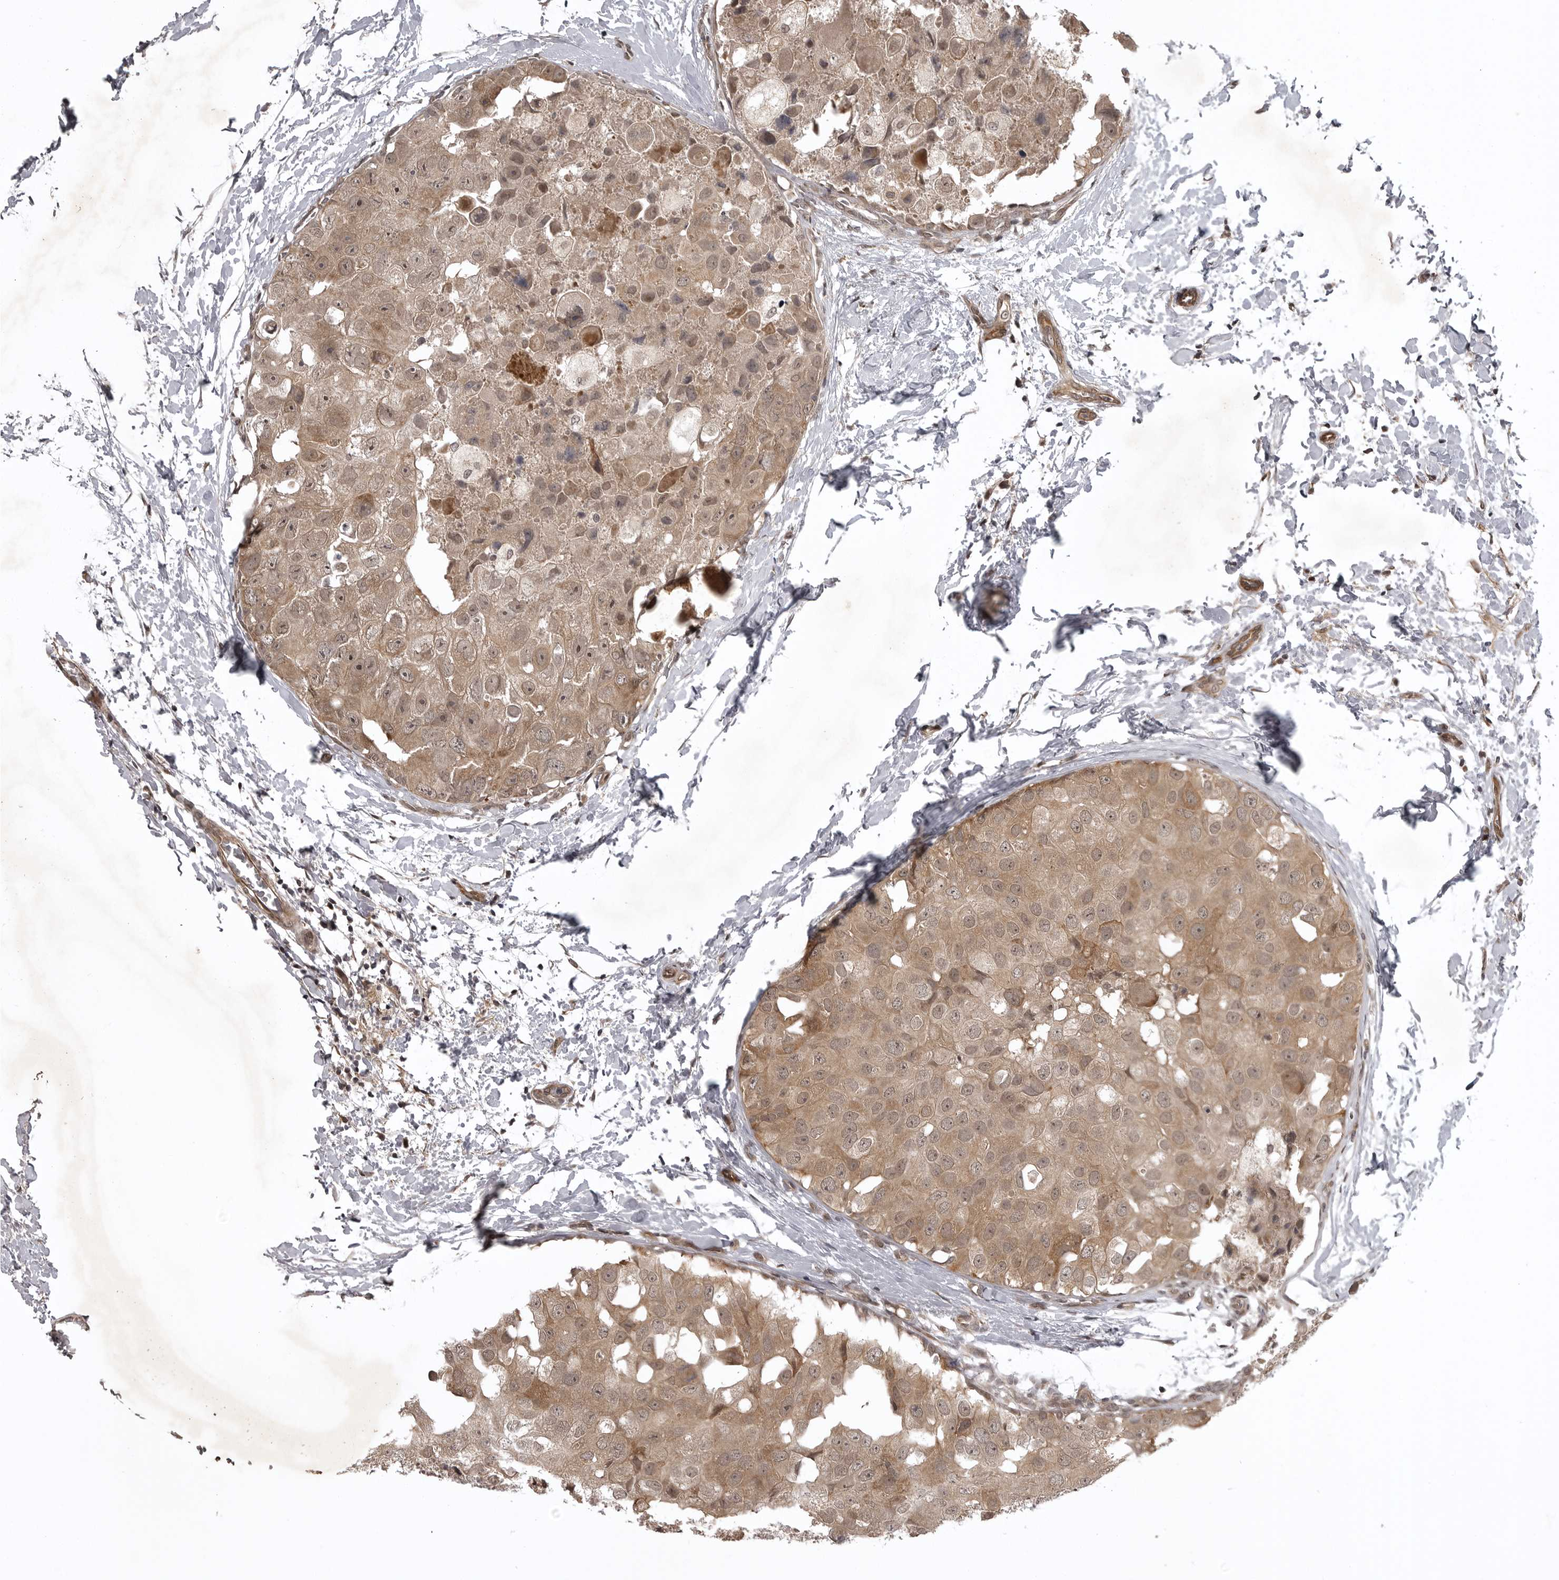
{"staining": {"intensity": "moderate", "quantity": ">75%", "location": "cytoplasmic/membranous"}, "tissue": "breast cancer", "cell_type": "Tumor cells", "image_type": "cancer", "snomed": [{"axis": "morphology", "description": "Duct carcinoma"}, {"axis": "topography", "description": "Breast"}], "caption": "Protein staining by IHC reveals moderate cytoplasmic/membranous positivity in about >75% of tumor cells in breast invasive ductal carcinoma.", "gene": "SNX16", "patient": {"sex": "female", "age": 62}}